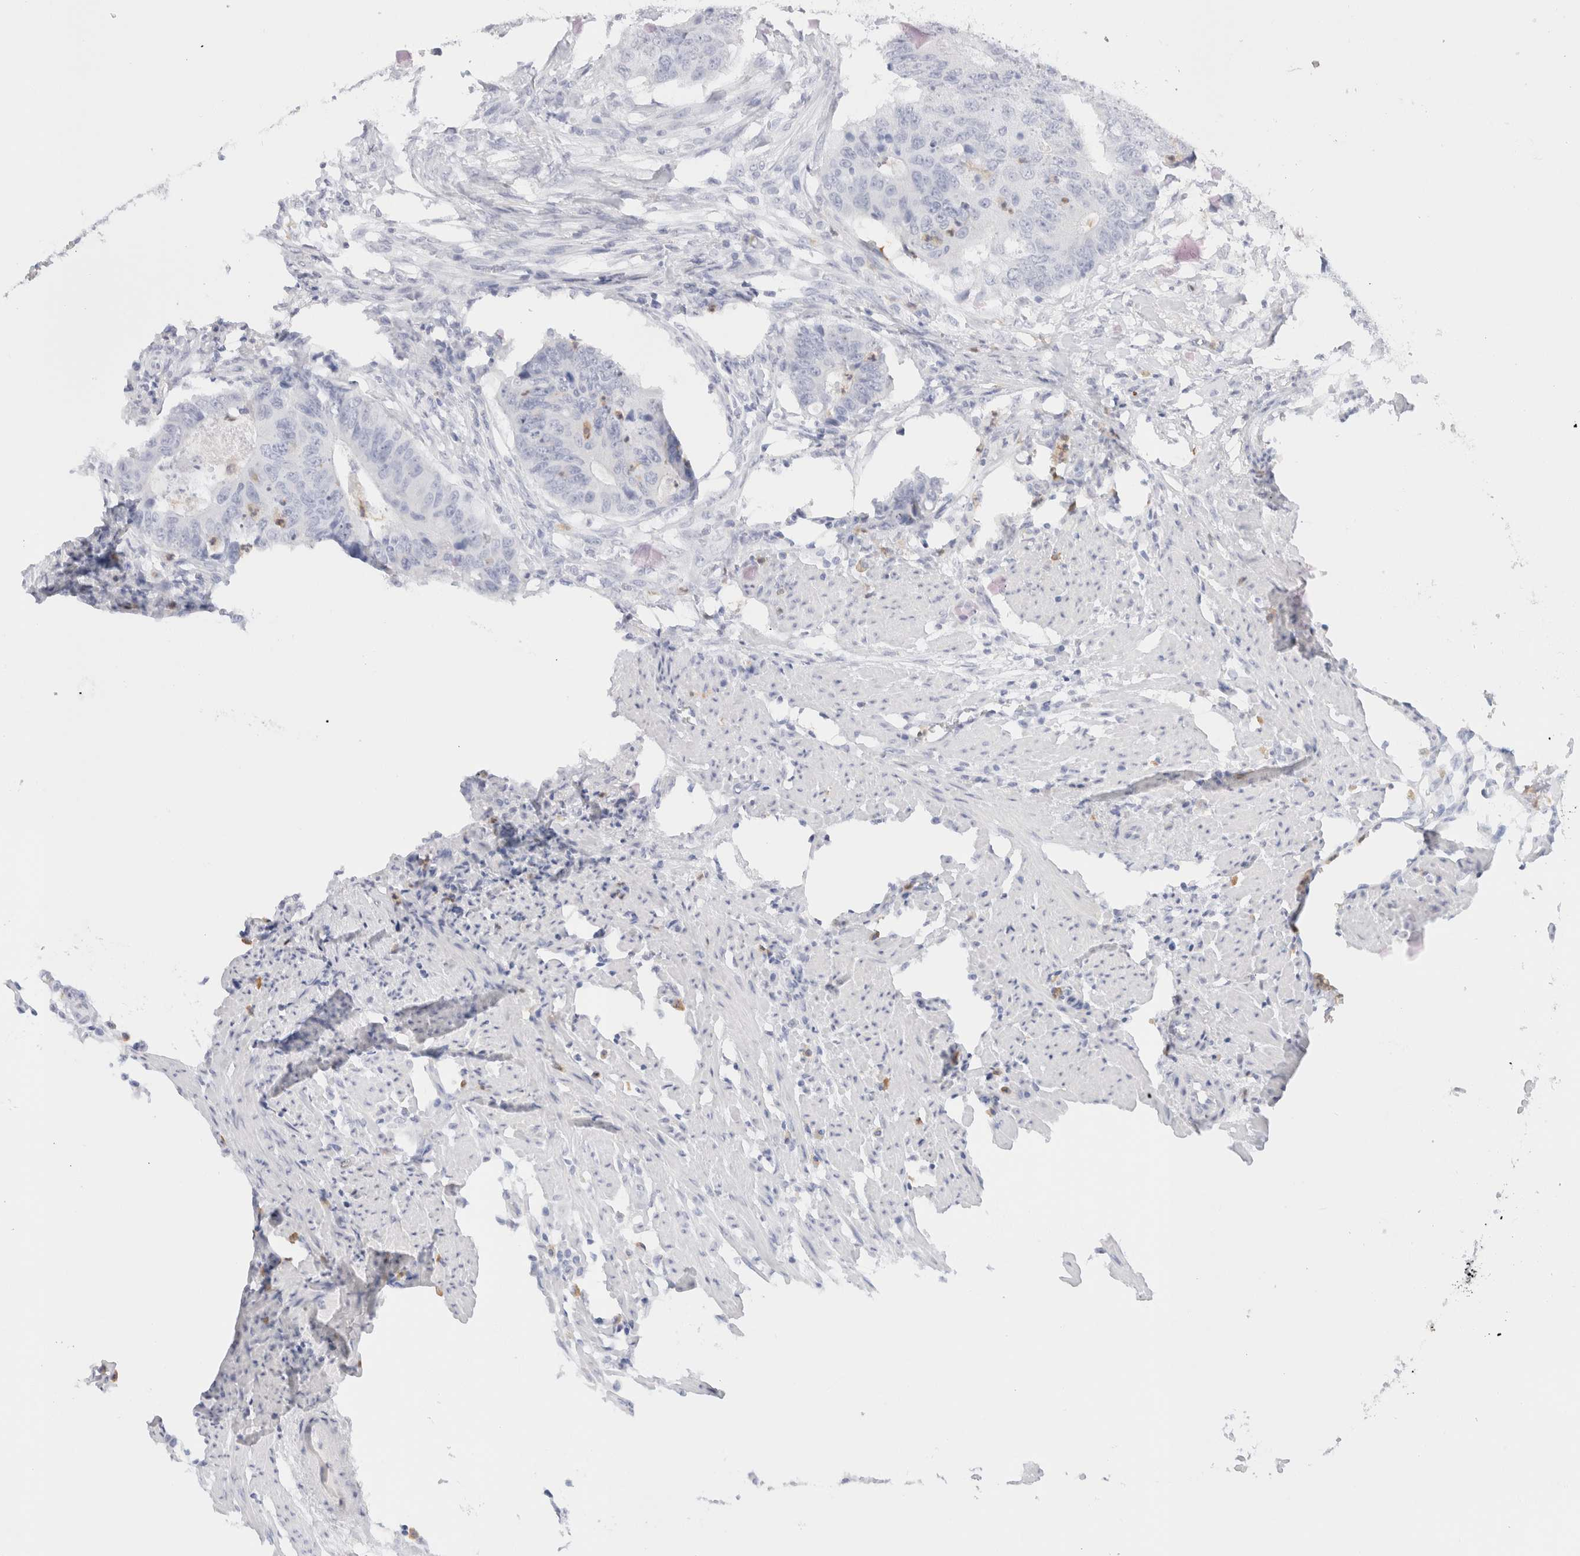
{"staining": {"intensity": "negative", "quantity": "none", "location": "none"}, "tissue": "colorectal cancer", "cell_type": "Tumor cells", "image_type": "cancer", "snomed": [{"axis": "morphology", "description": "Adenocarcinoma, NOS"}, {"axis": "topography", "description": "Colon"}], "caption": "Protein analysis of adenocarcinoma (colorectal) exhibits no significant expression in tumor cells.", "gene": "ARG1", "patient": {"sex": "male", "age": 56}}